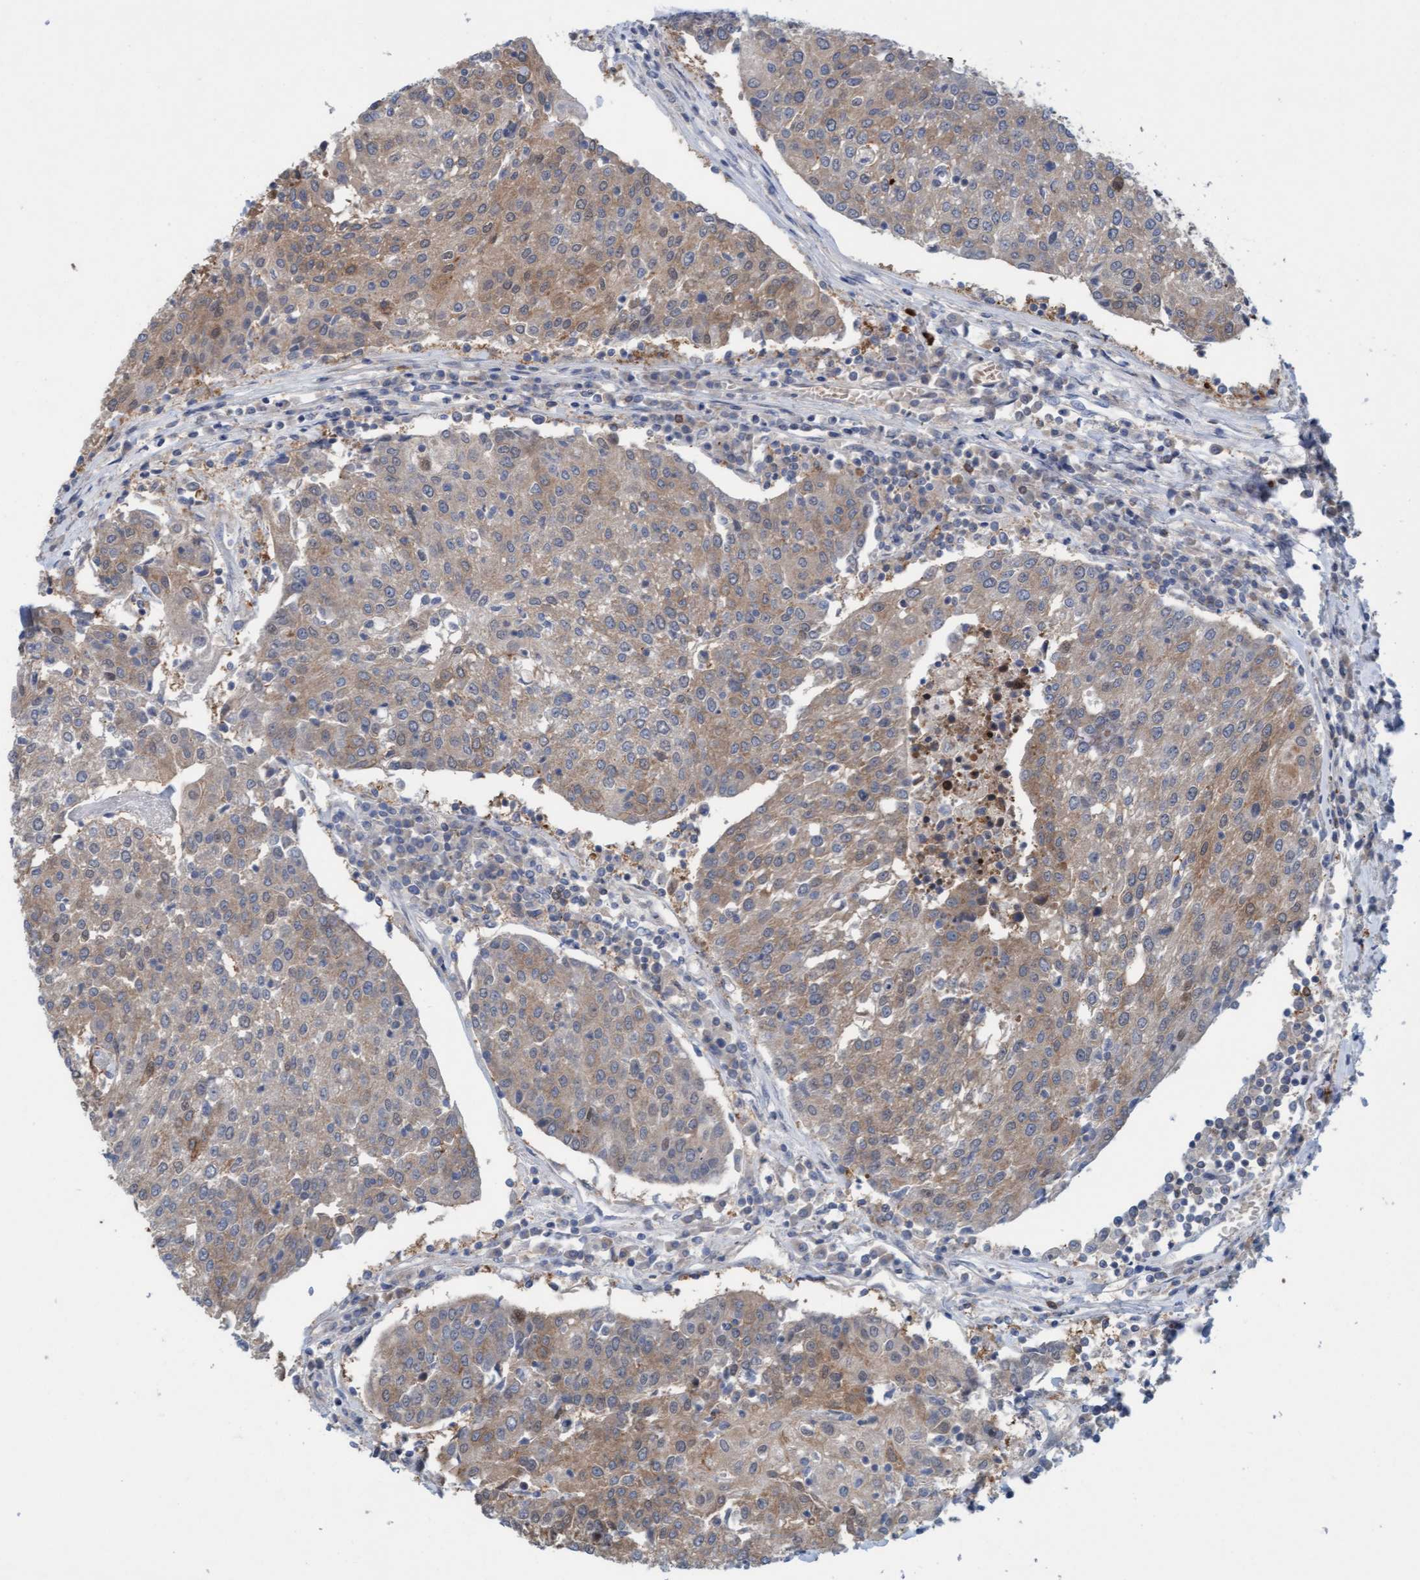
{"staining": {"intensity": "weak", "quantity": "25%-75%", "location": "cytoplasmic/membranous"}, "tissue": "urothelial cancer", "cell_type": "Tumor cells", "image_type": "cancer", "snomed": [{"axis": "morphology", "description": "Urothelial carcinoma, High grade"}, {"axis": "topography", "description": "Urinary bladder"}], "caption": "High-power microscopy captured an IHC photomicrograph of urothelial cancer, revealing weak cytoplasmic/membranous positivity in approximately 25%-75% of tumor cells. The staining was performed using DAB (3,3'-diaminobenzidine), with brown indicating positive protein expression. Nuclei are stained blue with hematoxylin.", "gene": "KLHL25", "patient": {"sex": "female", "age": 85}}